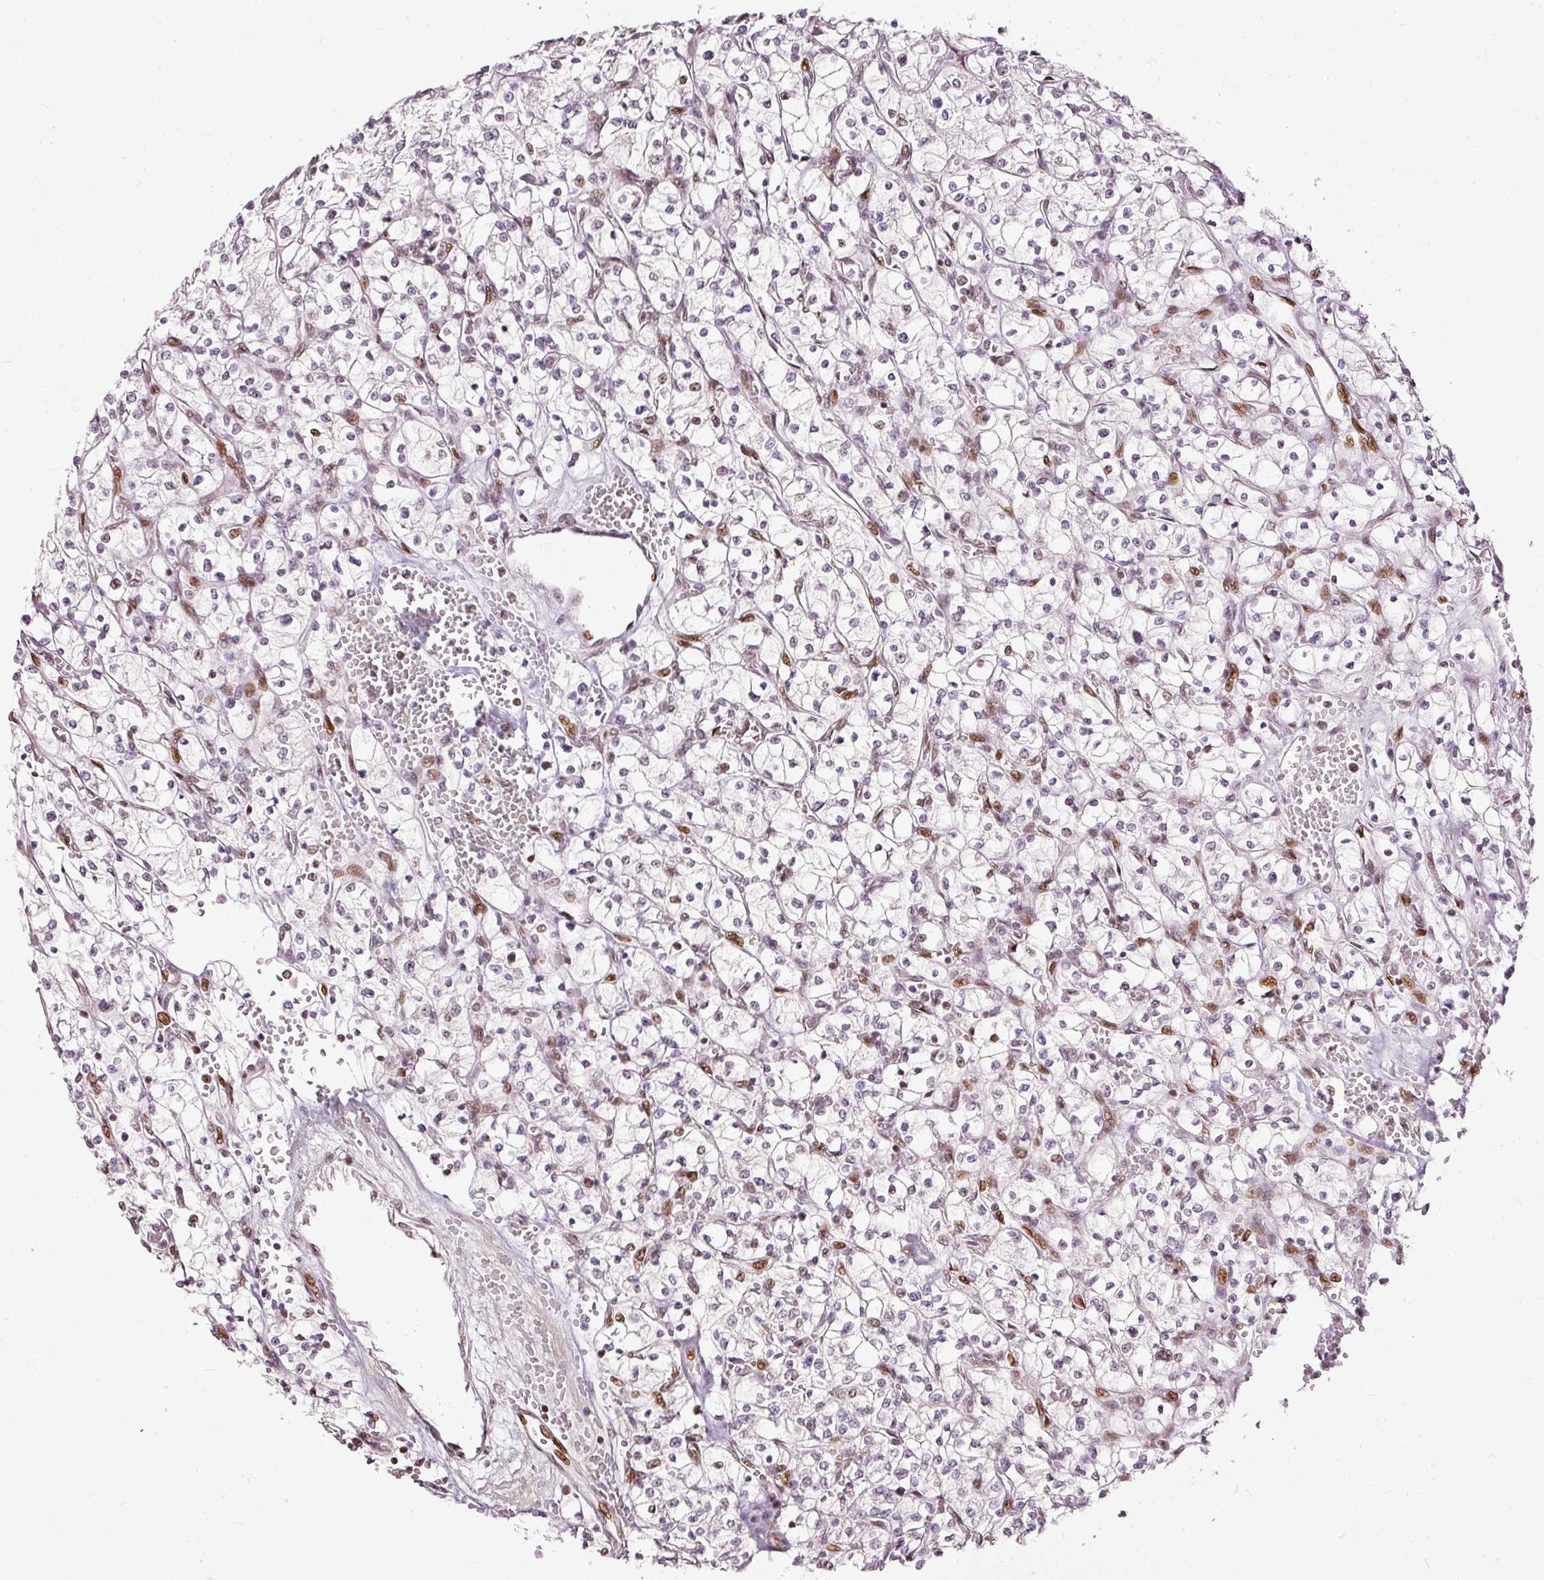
{"staining": {"intensity": "negative", "quantity": "none", "location": "none"}, "tissue": "renal cancer", "cell_type": "Tumor cells", "image_type": "cancer", "snomed": [{"axis": "morphology", "description": "Adenocarcinoma, NOS"}, {"axis": "topography", "description": "Kidney"}], "caption": "Tumor cells are negative for protein expression in human adenocarcinoma (renal). (DAB (3,3'-diaminobenzidine) immunohistochemistry (IHC), high magnification).", "gene": "ZNF778", "patient": {"sex": "female", "age": 64}}